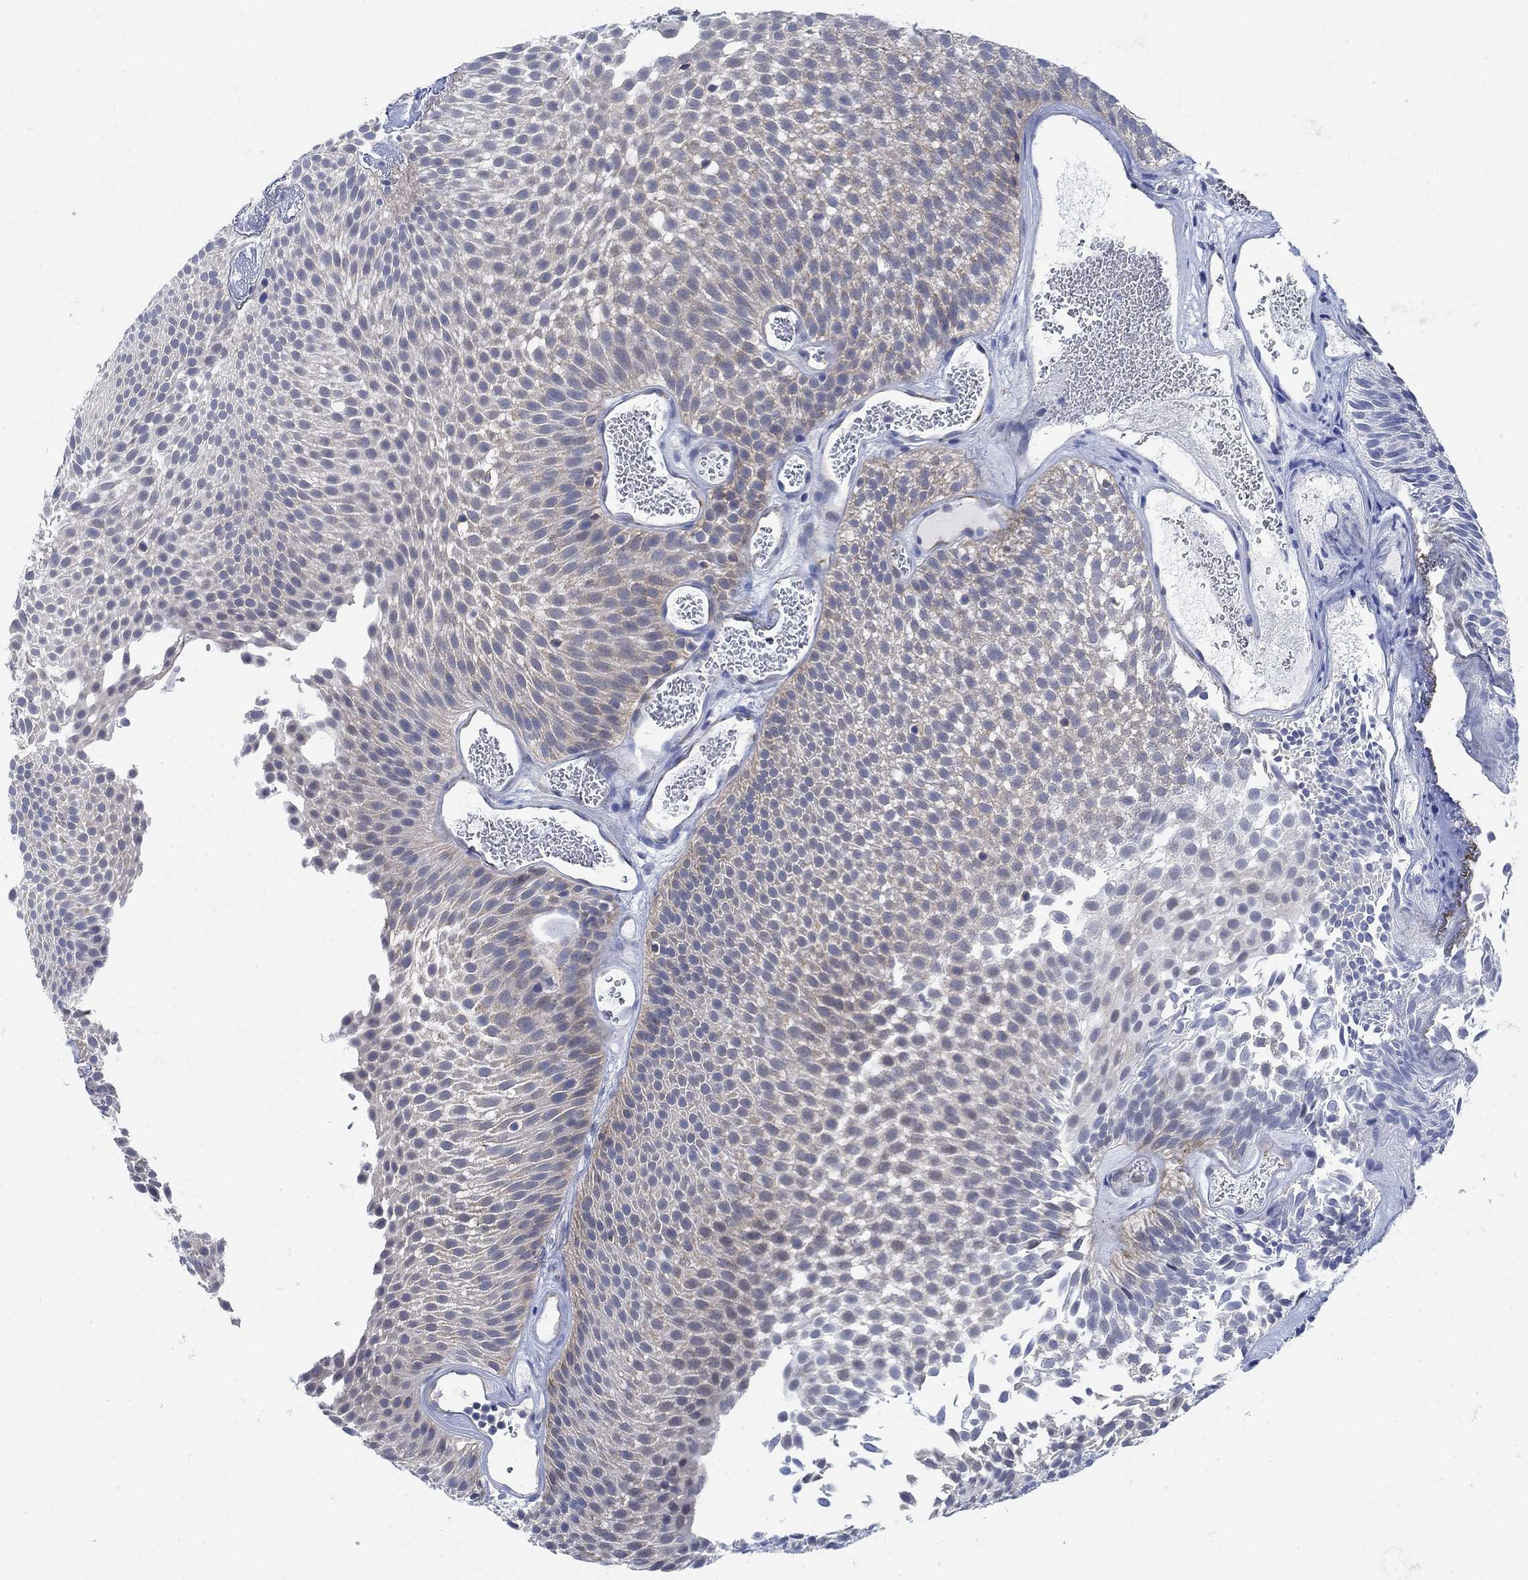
{"staining": {"intensity": "weak", "quantity": "25%-75%", "location": "cytoplasmic/membranous"}, "tissue": "urothelial cancer", "cell_type": "Tumor cells", "image_type": "cancer", "snomed": [{"axis": "morphology", "description": "Urothelial carcinoma, Low grade"}, {"axis": "topography", "description": "Urinary bladder"}], "caption": "A photomicrograph of human urothelial carcinoma (low-grade) stained for a protein shows weak cytoplasmic/membranous brown staining in tumor cells.", "gene": "PHF21B", "patient": {"sex": "male", "age": 52}}